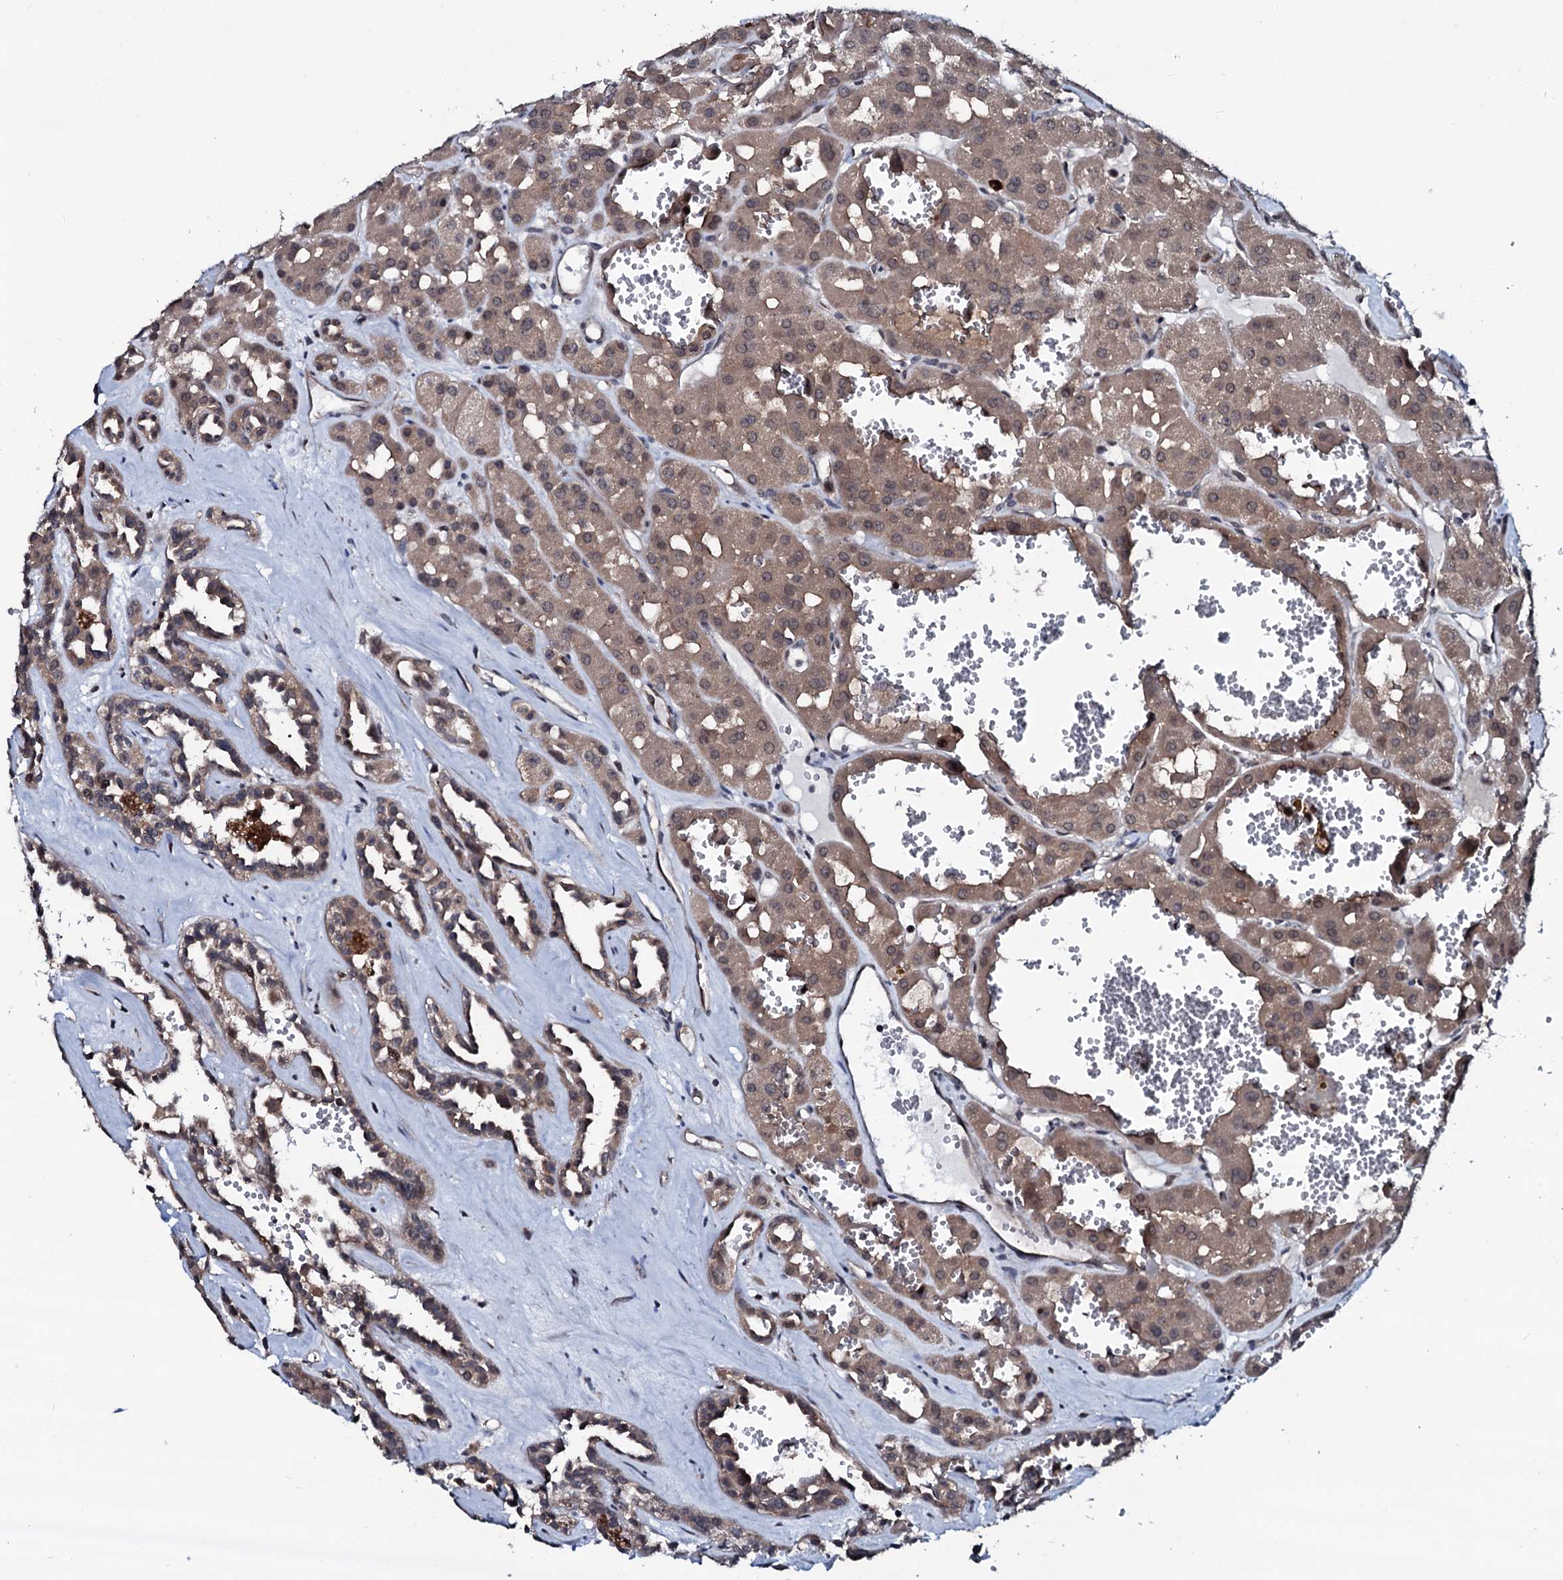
{"staining": {"intensity": "moderate", "quantity": ">75%", "location": "cytoplasmic/membranous"}, "tissue": "renal cancer", "cell_type": "Tumor cells", "image_type": "cancer", "snomed": [{"axis": "morphology", "description": "Carcinoma, NOS"}, {"axis": "topography", "description": "Kidney"}], "caption": "Protein expression analysis of human carcinoma (renal) reveals moderate cytoplasmic/membranous expression in approximately >75% of tumor cells. (brown staining indicates protein expression, while blue staining denotes nuclei).", "gene": "OGFOD2", "patient": {"sex": "female", "age": 75}}